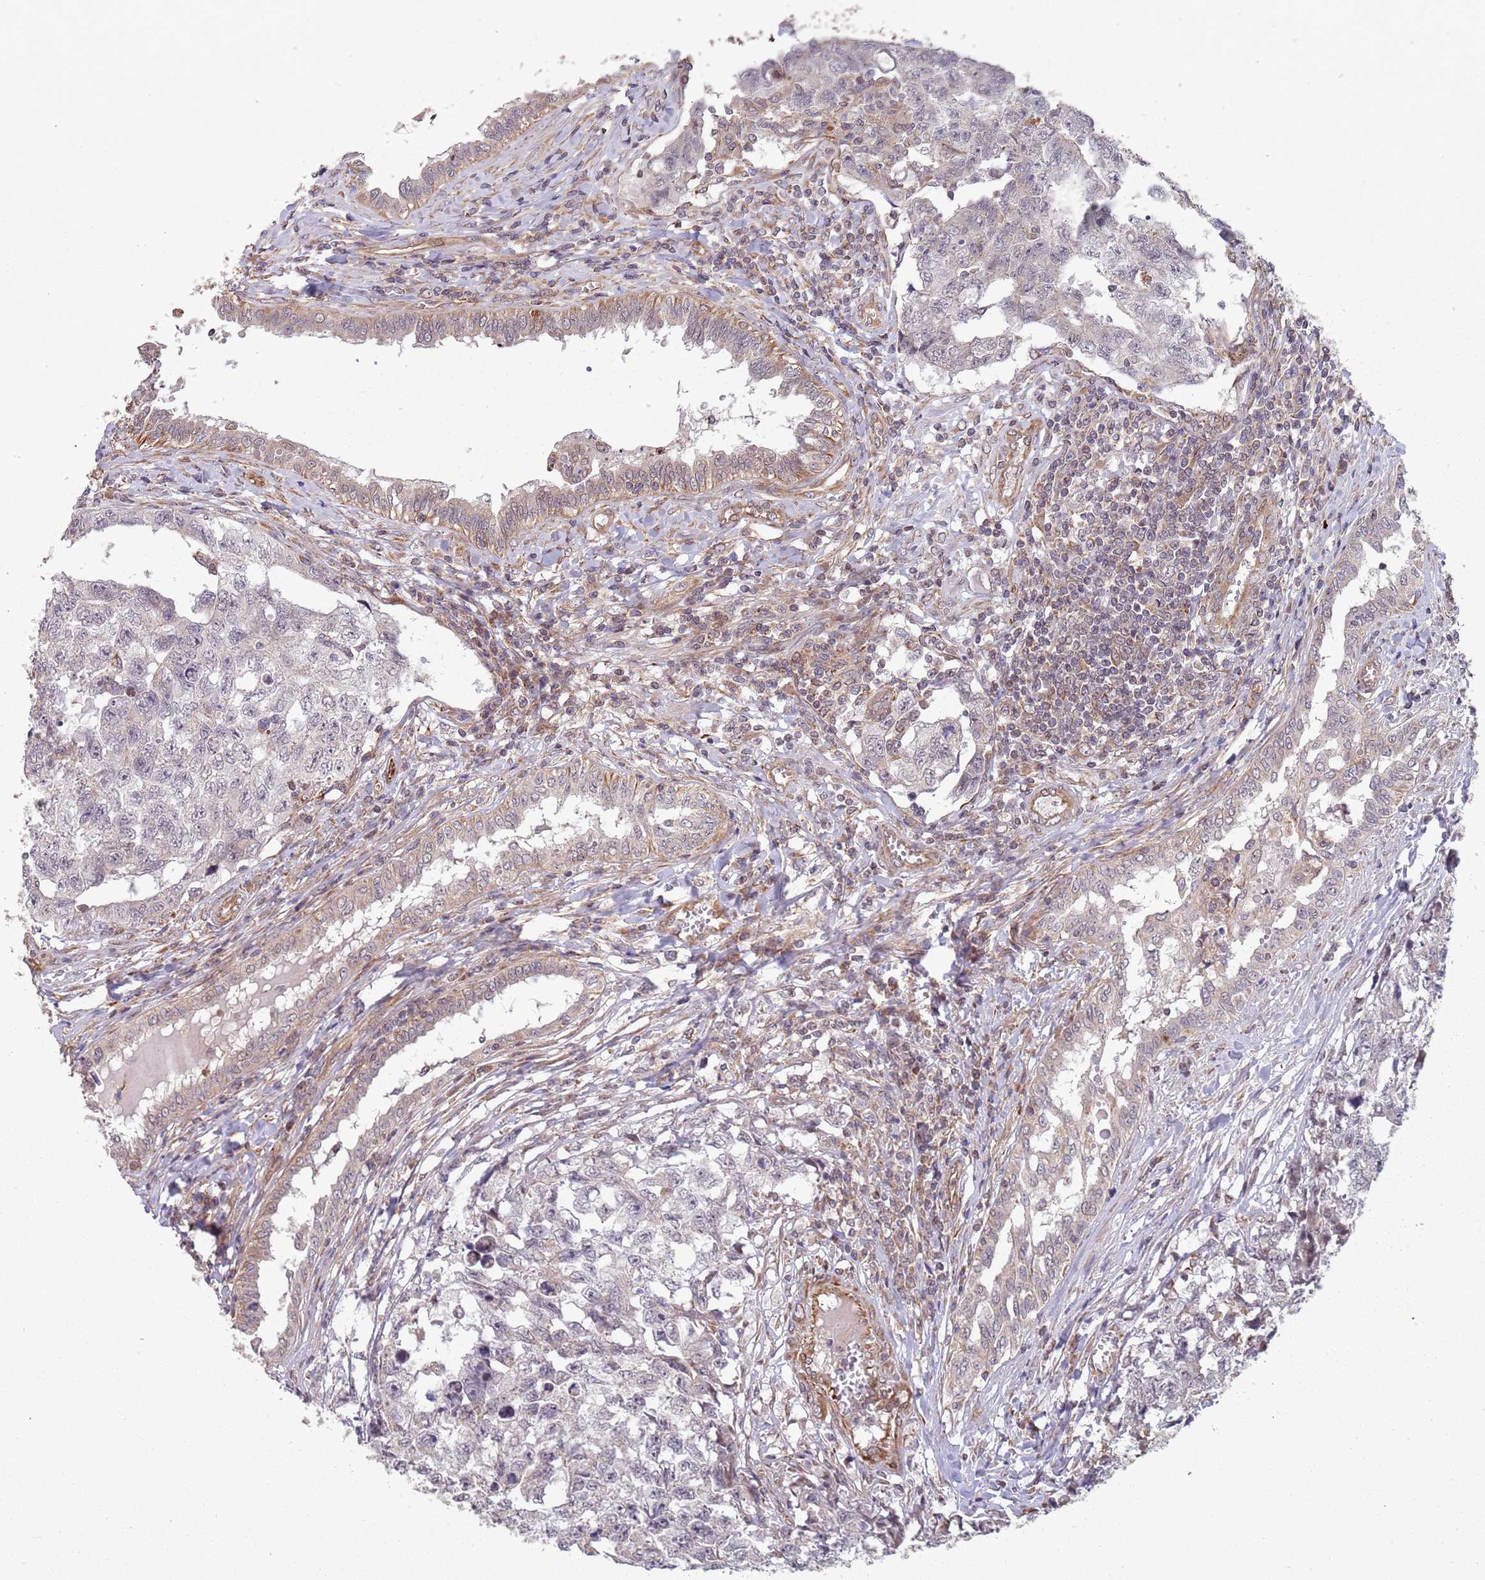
{"staining": {"intensity": "negative", "quantity": "none", "location": "none"}, "tissue": "testis cancer", "cell_type": "Tumor cells", "image_type": "cancer", "snomed": [{"axis": "morphology", "description": "Carcinoma, Embryonal, NOS"}, {"axis": "topography", "description": "Testis"}], "caption": "Immunohistochemical staining of human testis embryonal carcinoma exhibits no significant staining in tumor cells. (DAB (3,3'-diaminobenzidine) IHC, high magnification).", "gene": "CHD9", "patient": {"sex": "male", "age": 31}}